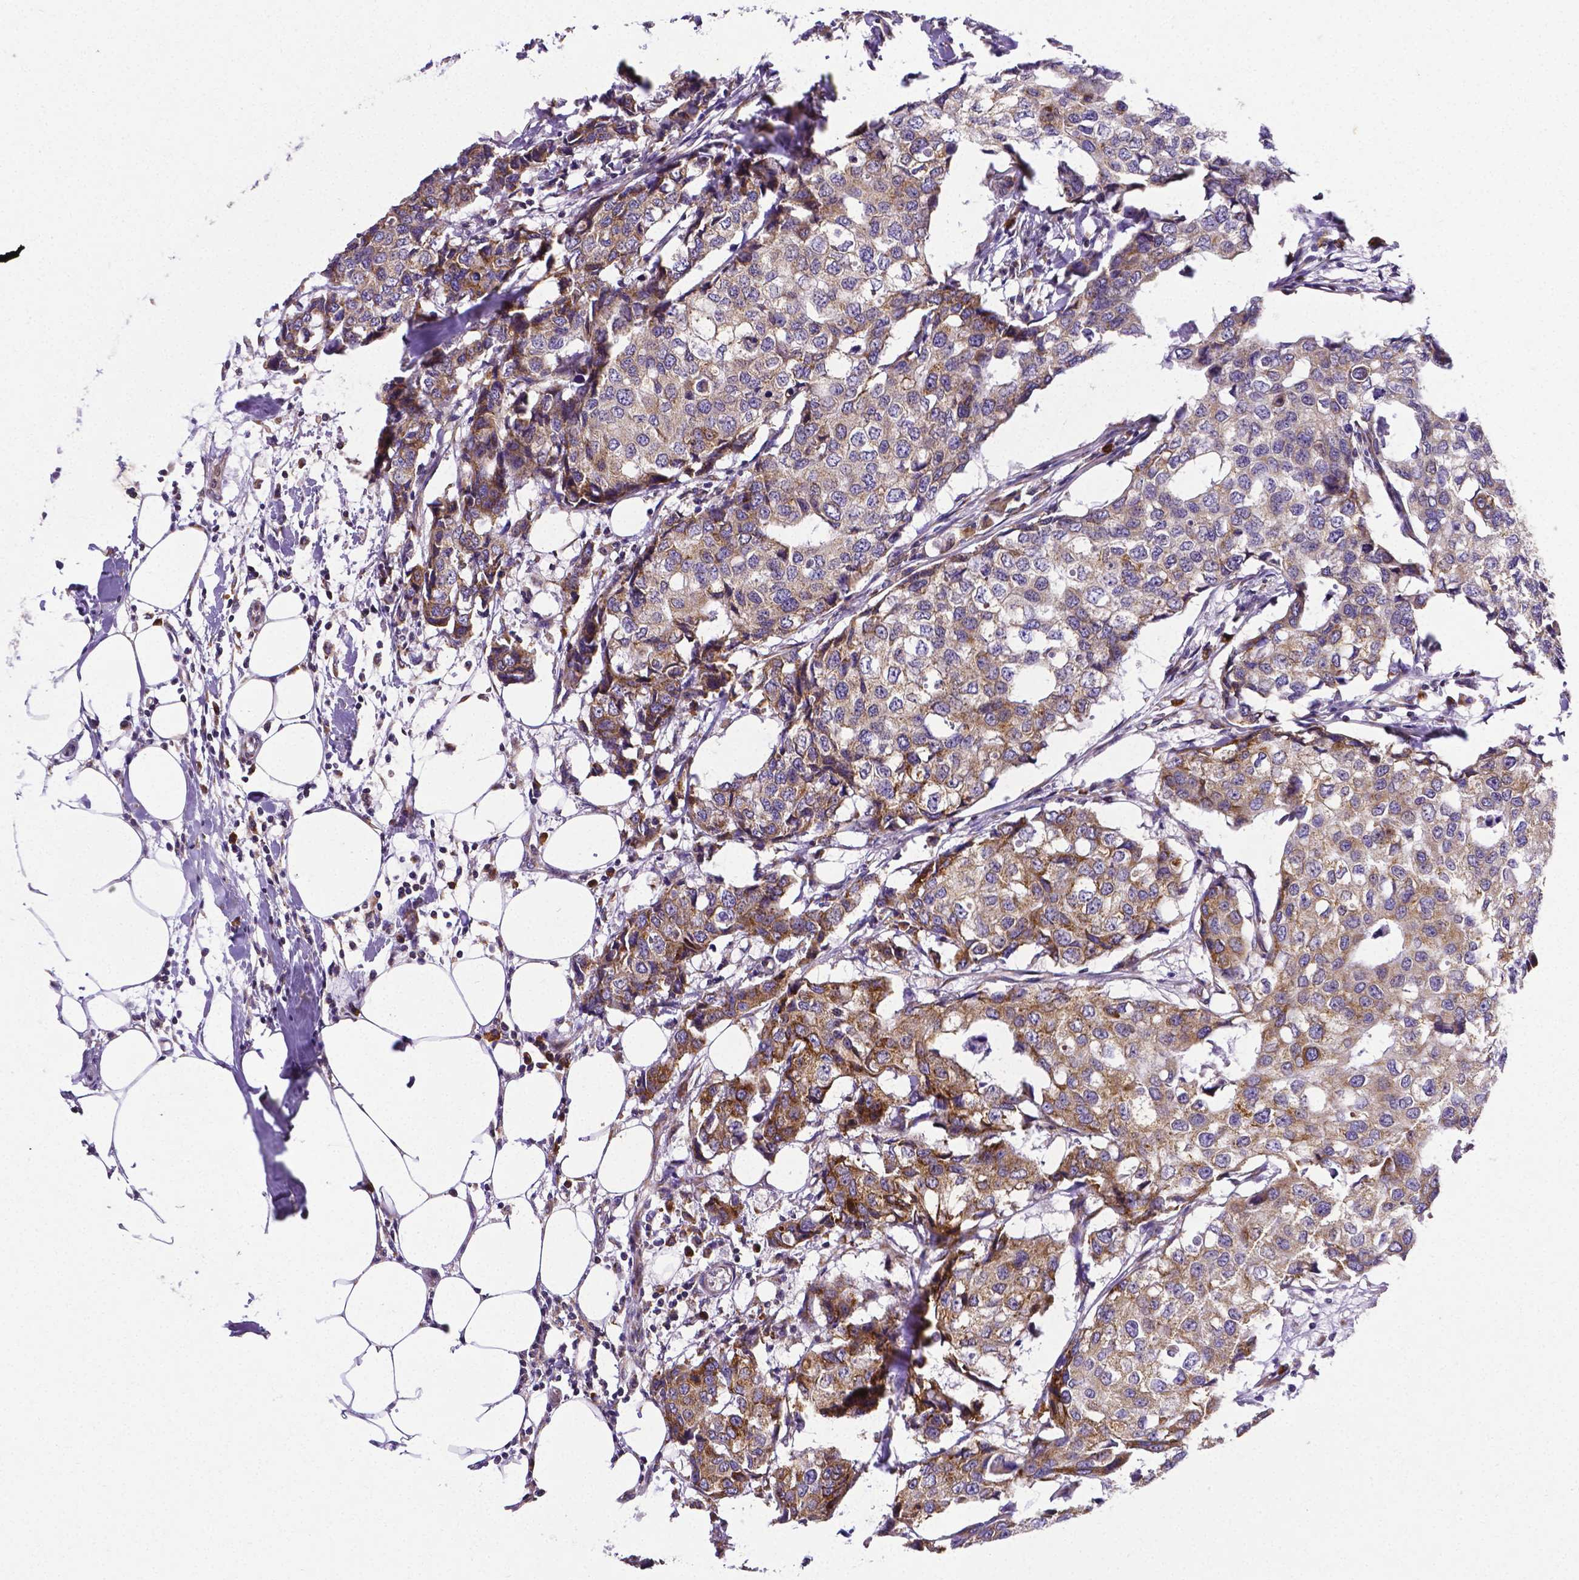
{"staining": {"intensity": "moderate", "quantity": "25%-75%", "location": "cytoplasmic/membranous"}, "tissue": "breast cancer", "cell_type": "Tumor cells", "image_type": "cancer", "snomed": [{"axis": "morphology", "description": "Duct carcinoma"}, {"axis": "topography", "description": "Breast"}], "caption": "Immunohistochemical staining of breast cancer shows medium levels of moderate cytoplasmic/membranous protein staining in approximately 25%-75% of tumor cells.", "gene": "MTDH", "patient": {"sex": "female", "age": 27}}